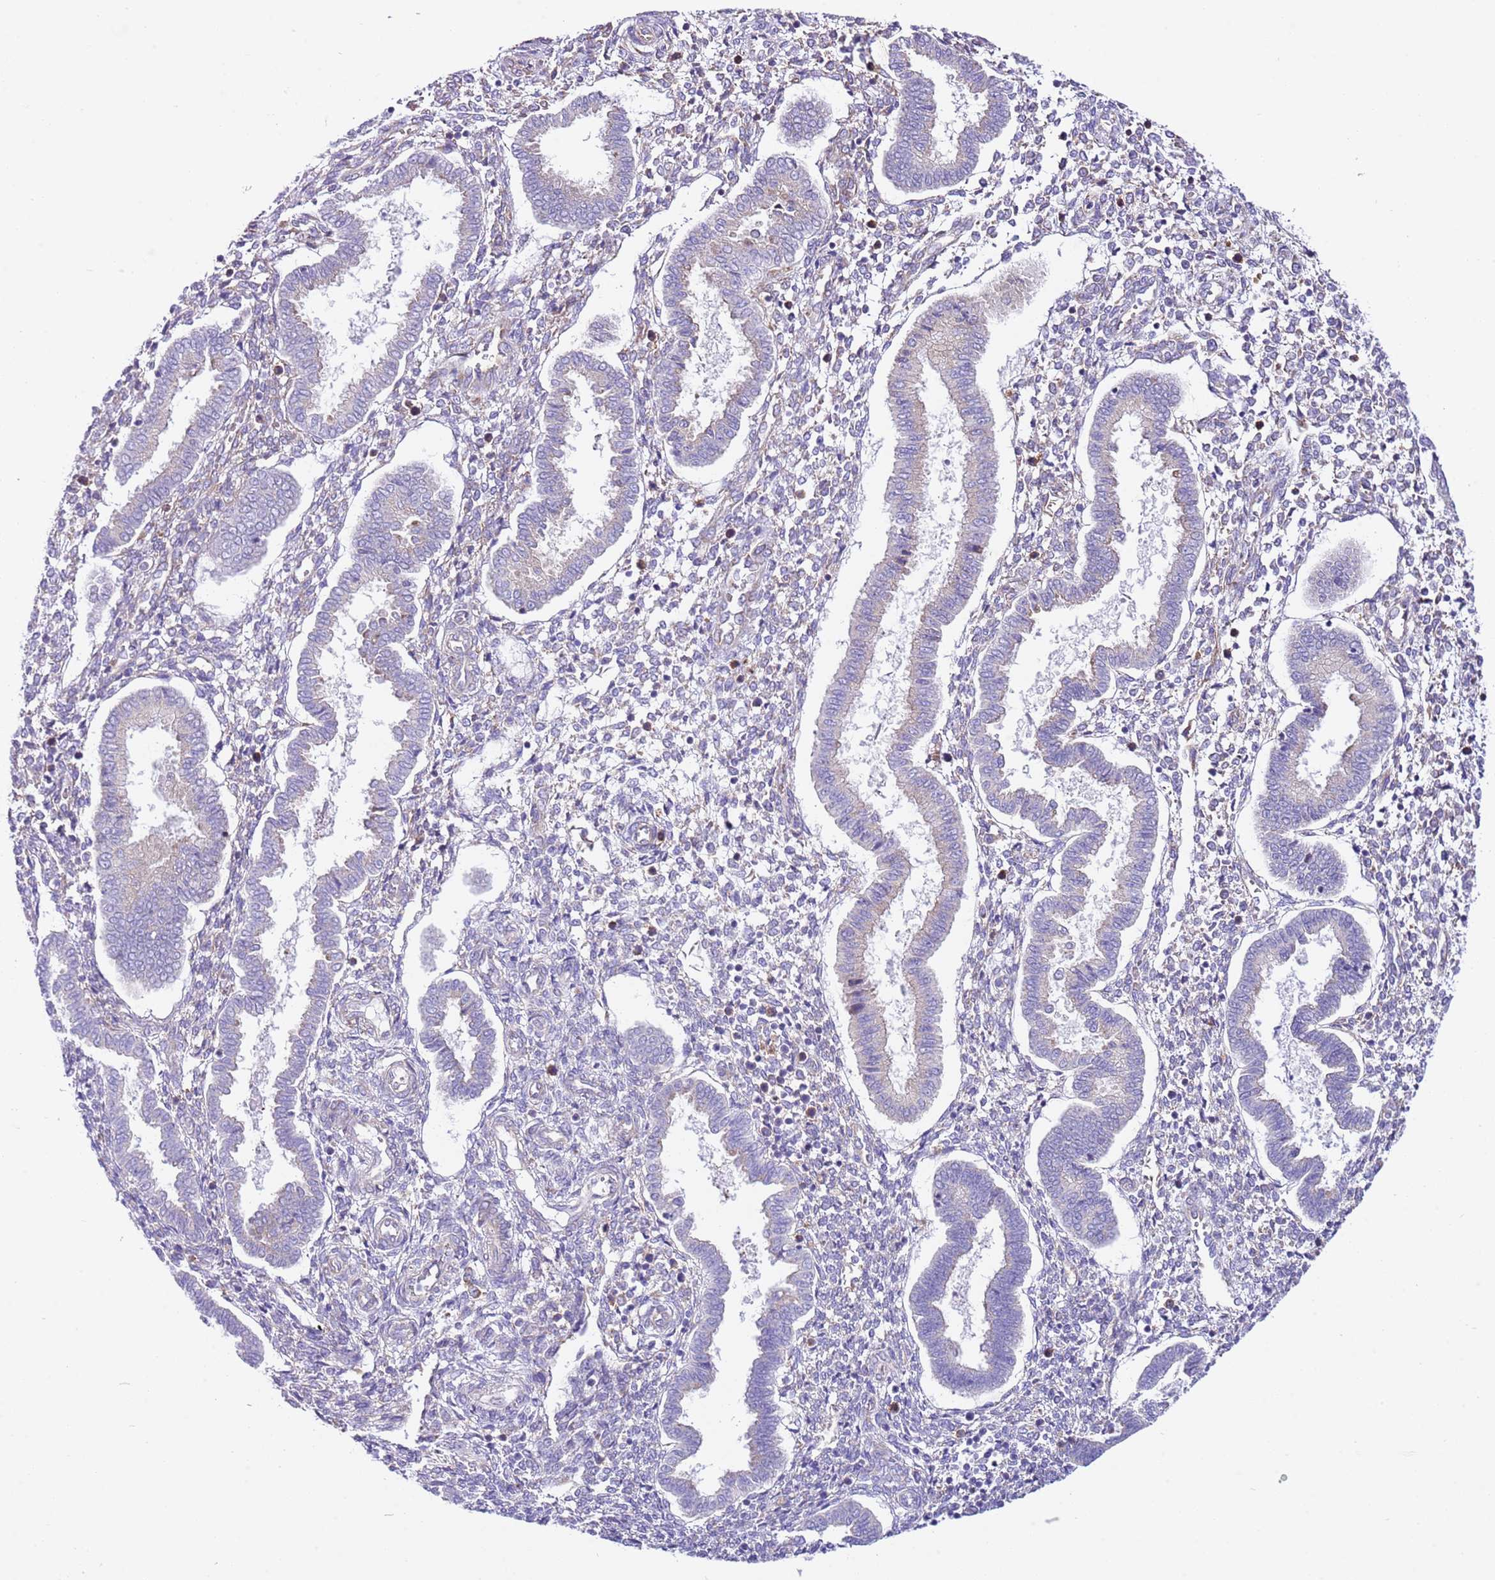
{"staining": {"intensity": "weak", "quantity": "<25%", "location": "cytoplasmic/membranous"}, "tissue": "endometrium", "cell_type": "Cells in endometrial stroma", "image_type": "normal", "snomed": [{"axis": "morphology", "description": "Normal tissue, NOS"}, {"axis": "topography", "description": "Endometrium"}], "caption": "Cells in endometrial stroma show no significant protein staining in normal endometrium. Brightfield microscopy of immunohistochemistry stained with DAB (brown) and hematoxylin (blue), captured at high magnification.", "gene": "RPS10", "patient": {"sex": "female", "age": 24}}